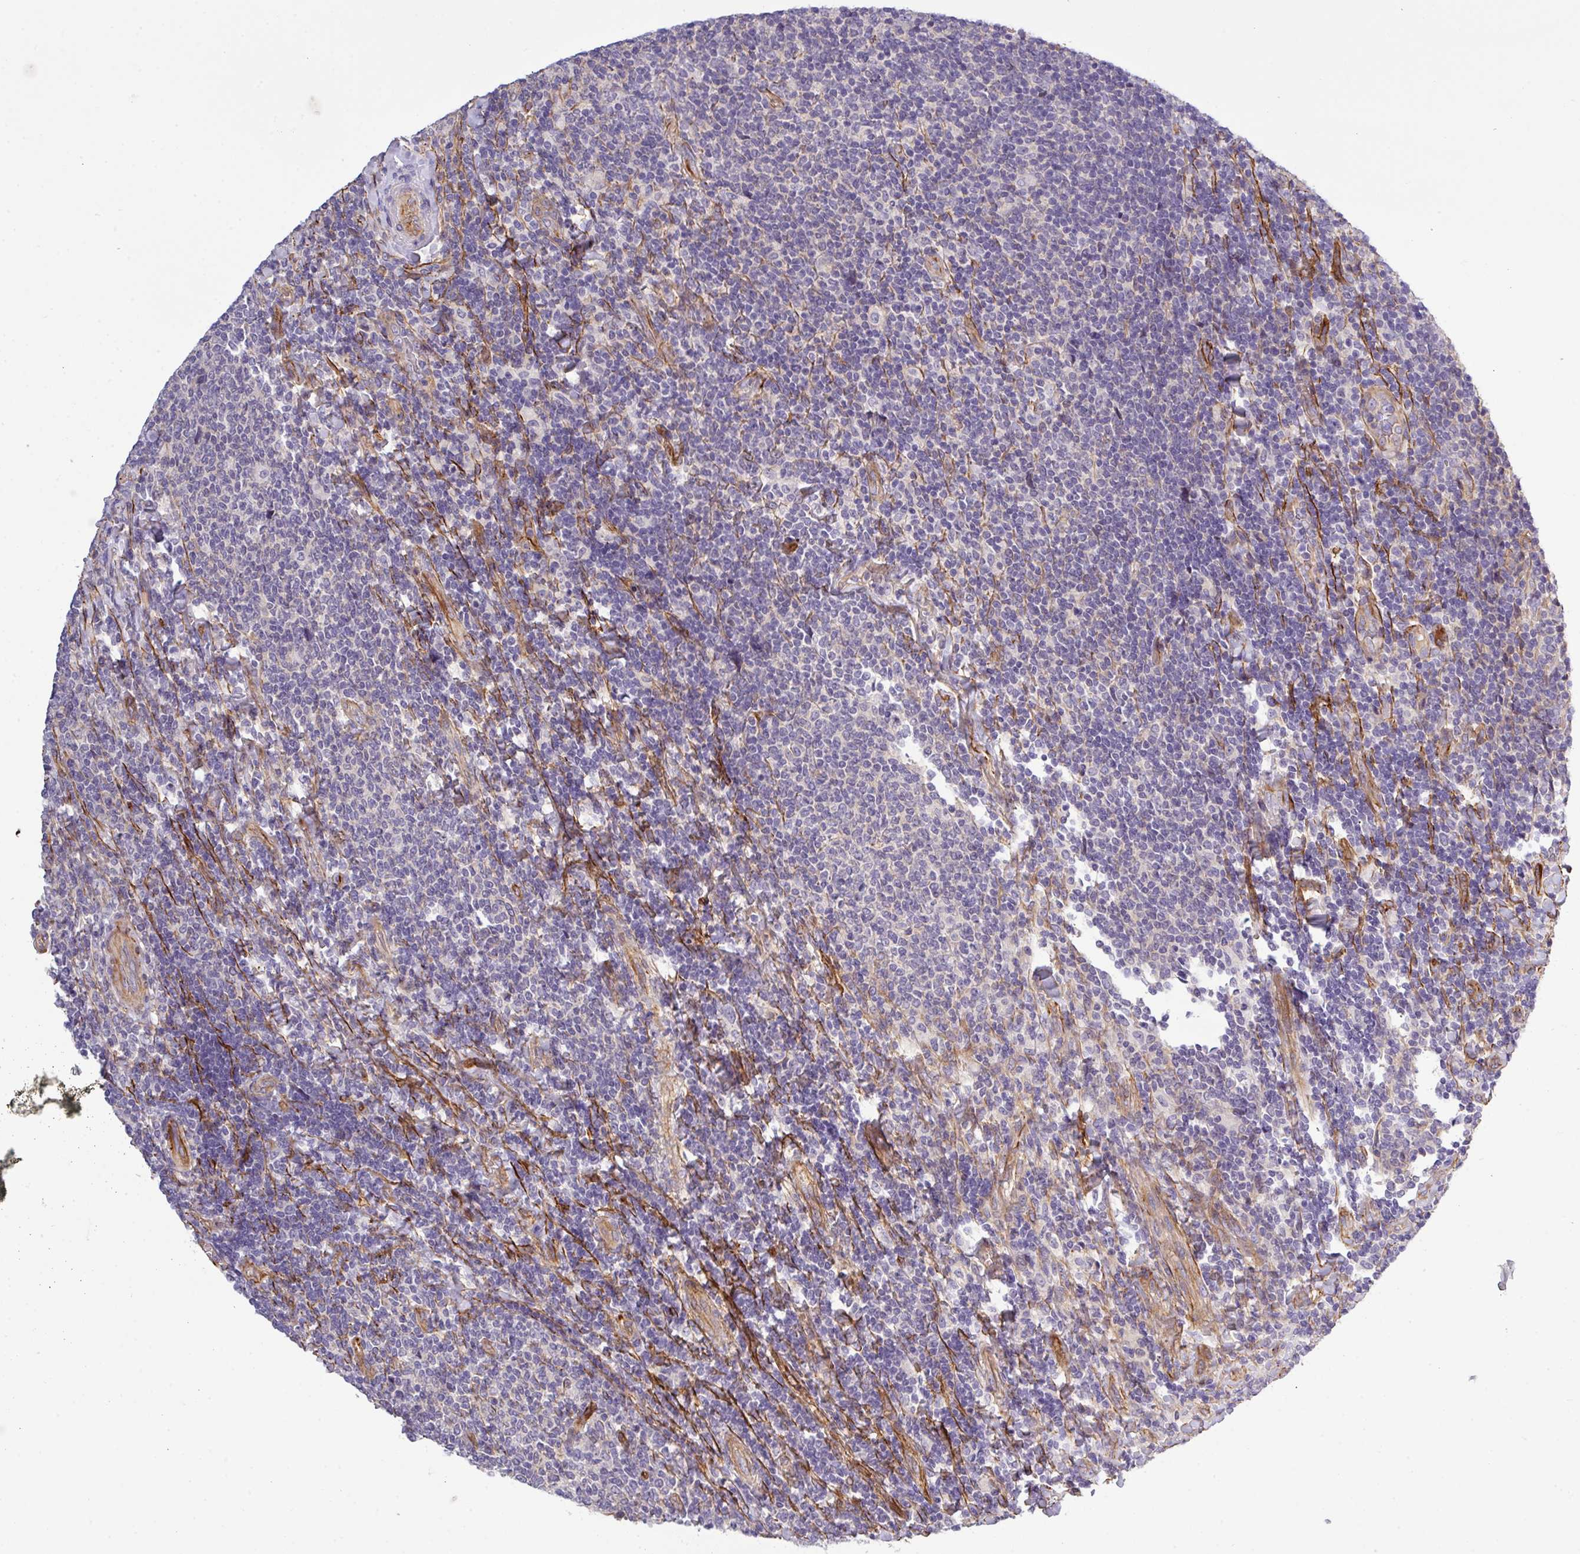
{"staining": {"intensity": "negative", "quantity": "none", "location": "none"}, "tissue": "lymphoma", "cell_type": "Tumor cells", "image_type": "cancer", "snomed": [{"axis": "morphology", "description": "Malignant lymphoma, non-Hodgkin's type, Low grade"}, {"axis": "topography", "description": "Lymph node"}], "caption": "DAB (3,3'-diaminobenzidine) immunohistochemical staining of low-grade malignant lymphoma, non-Hodgkin's type reveals no significant expression in tumor cells.", "gene": "PARD6A", "patient": {"sex": "male", "age": 52}}